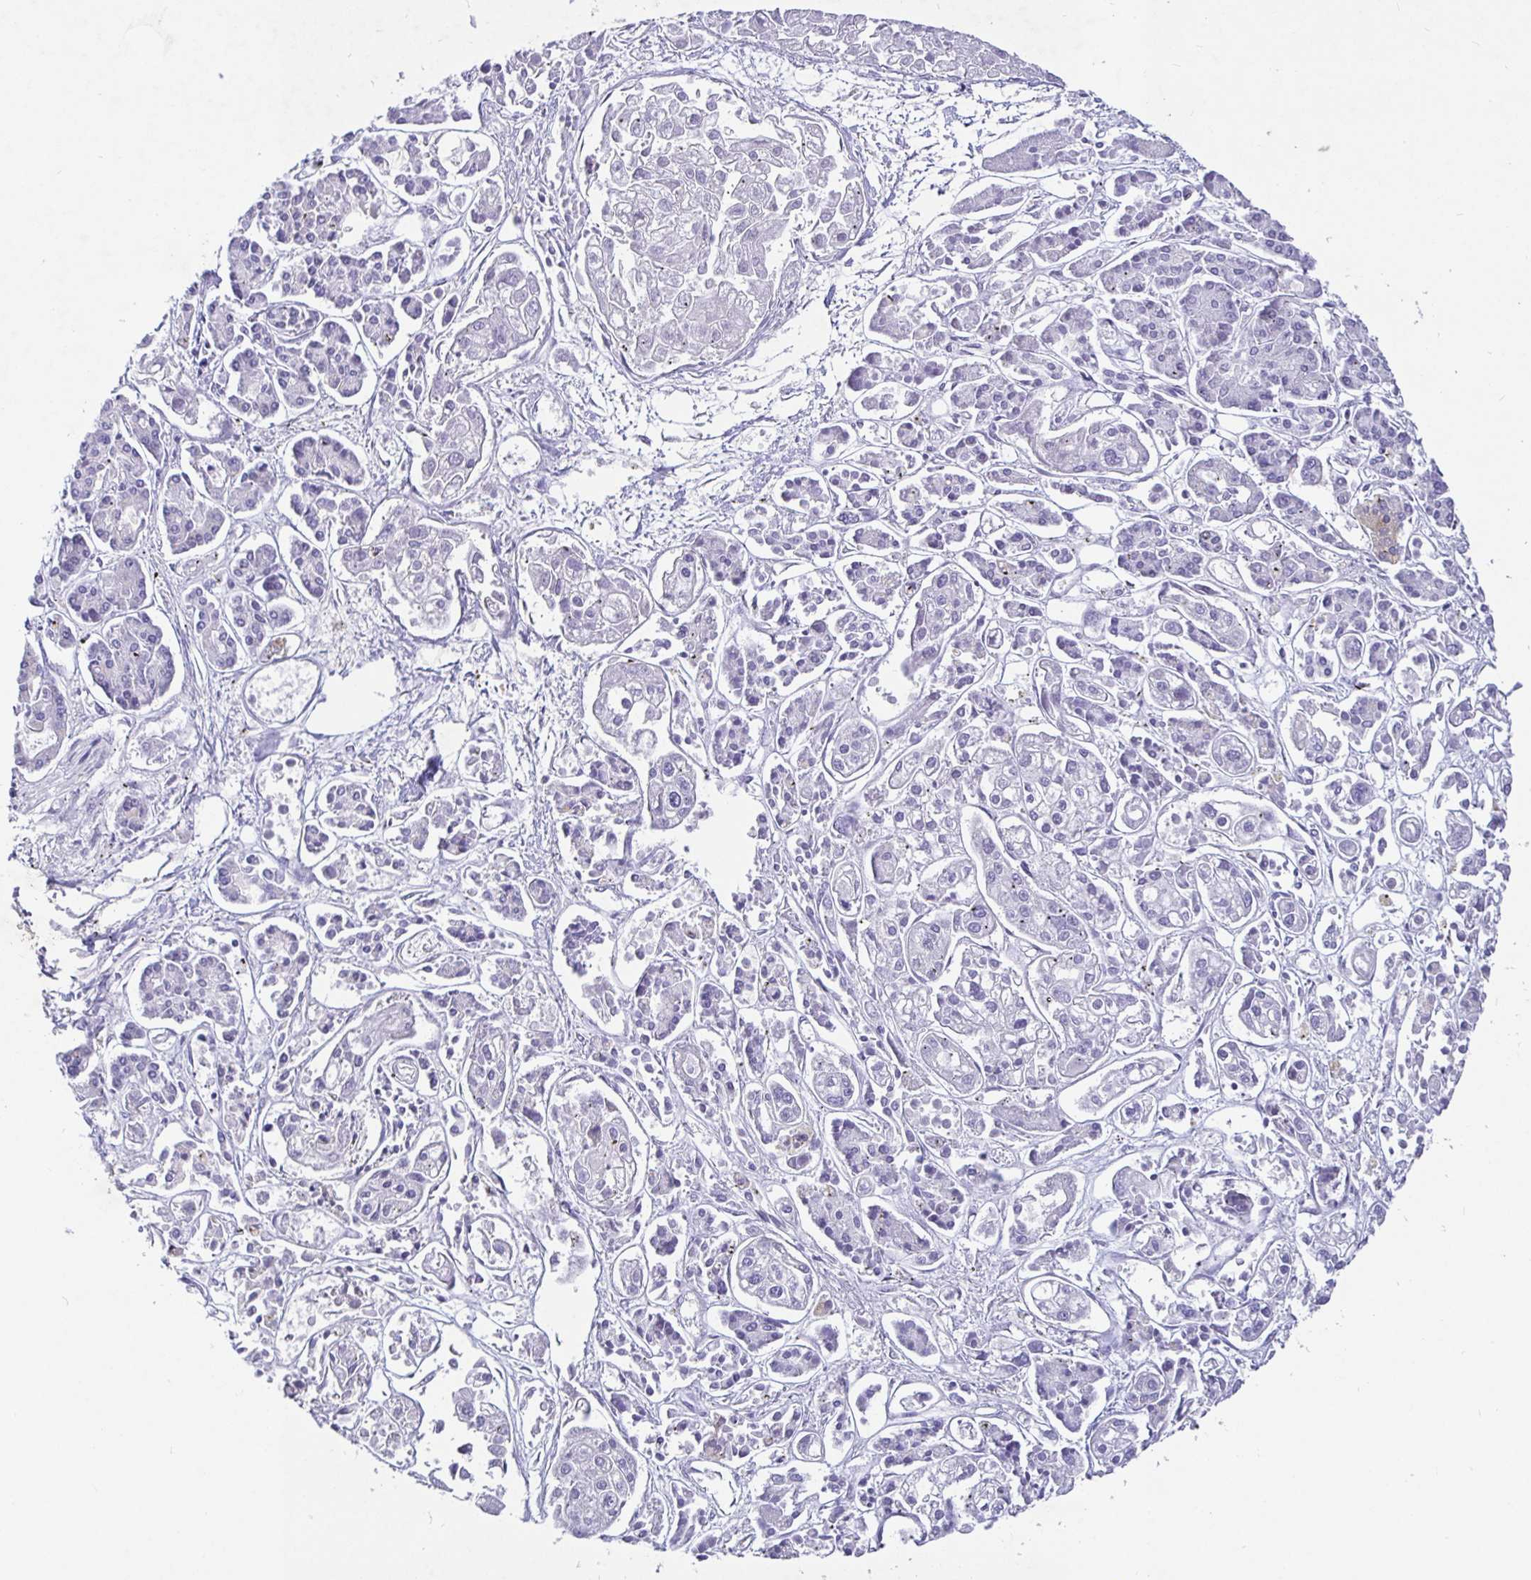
{"staining": {"intensity": "negative", "quantity": "none", "location": "none"}, "tissue": "pancreatic cancer", "cell_type": "Tumor cells", "image_type": "cancer", "snomed": [{"axis": "morphology", "description": "Adenocarcinoma, NOS"}, {"axis": "topography", "description": "Pancreas"}], "caption": "There is no significant expression in tumor cells of pancreatic adenocarcinoma.", "gene": "TPTE", "patient": {"sex": "male", "age": 85}}